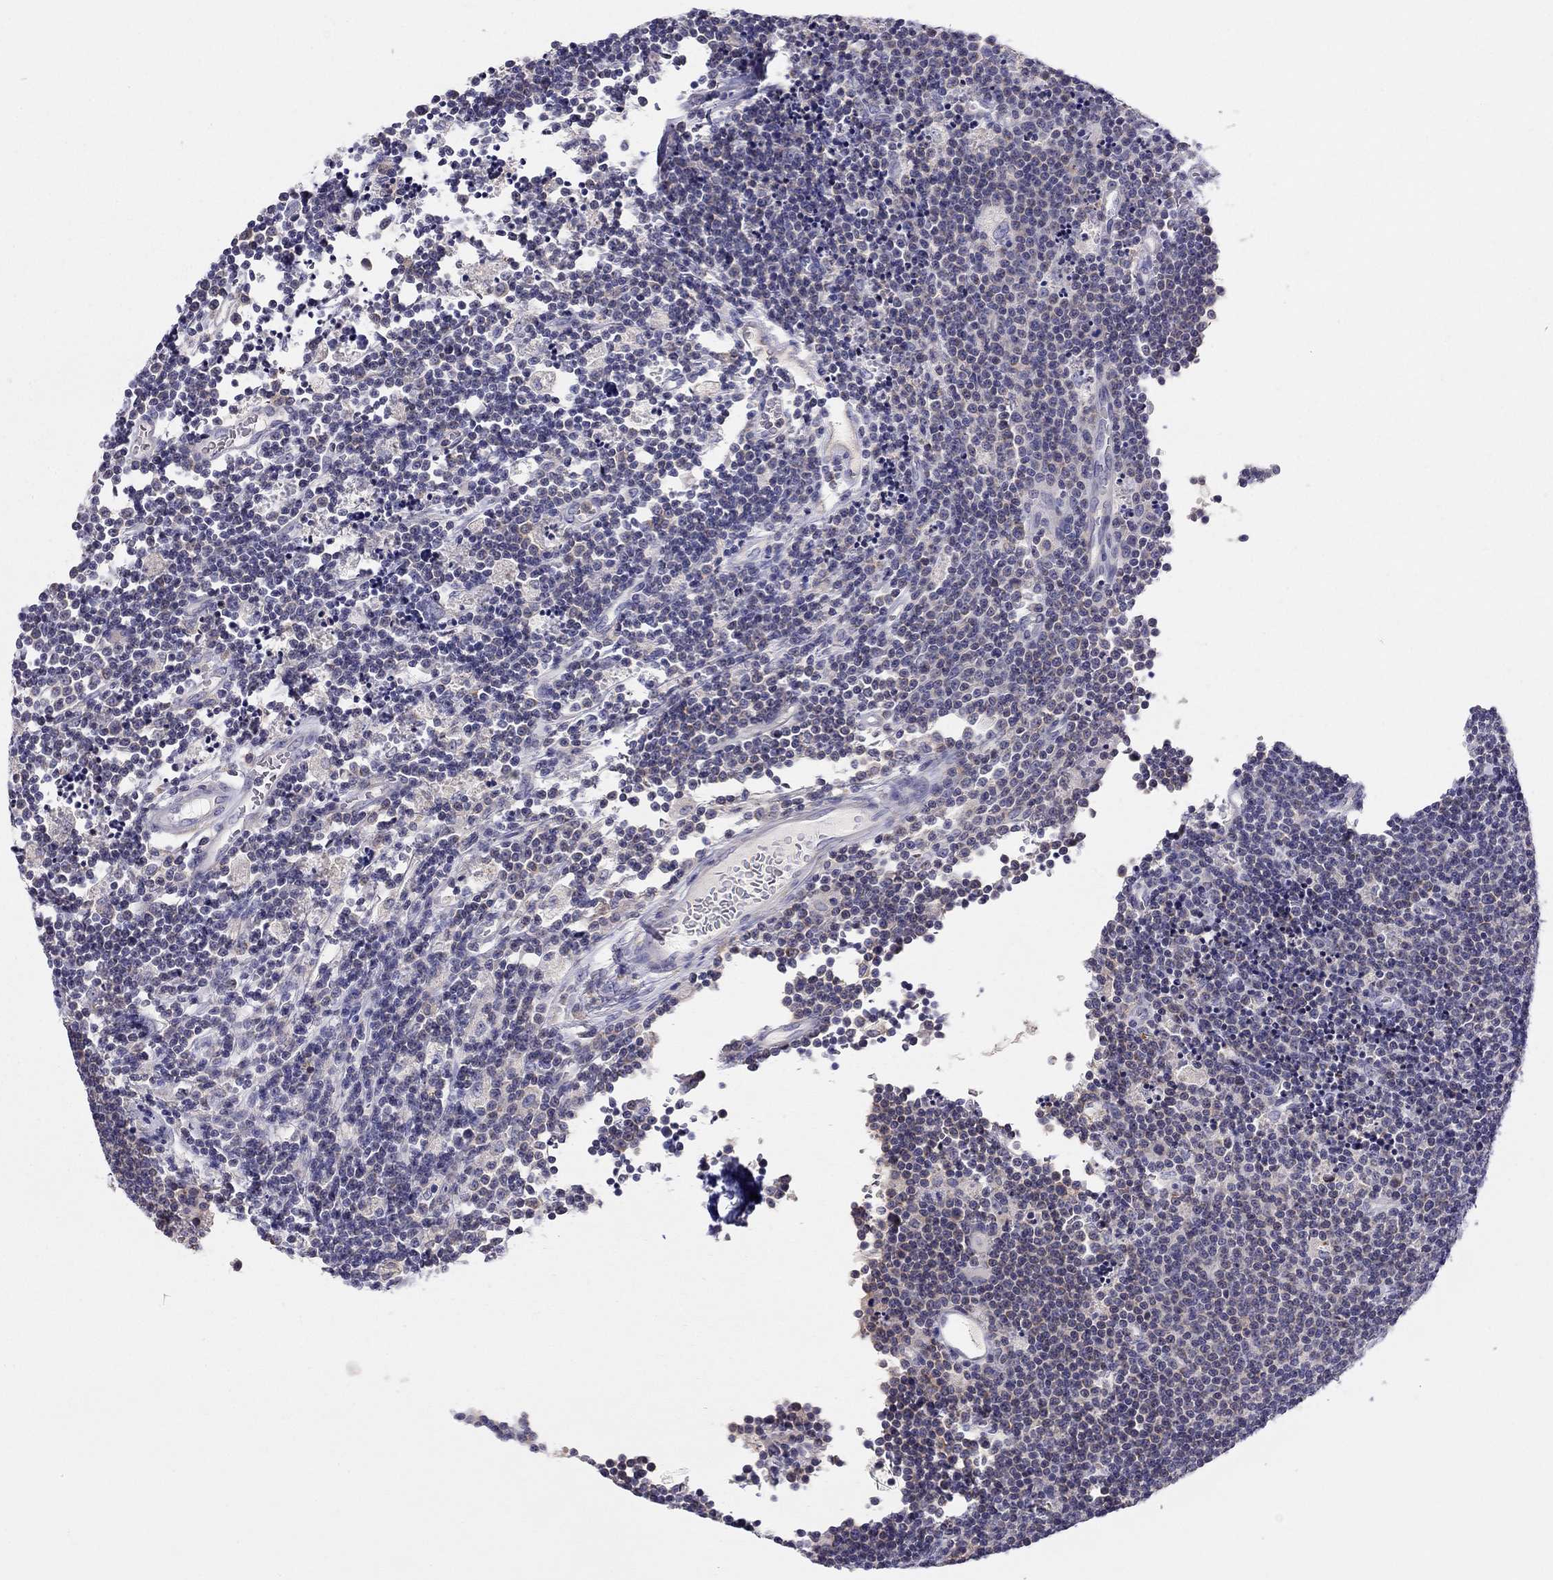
{"staining": {"intensity": "negative", "quantity": "none", "location": "none"}, "tissue": "lymphoma", "cell_type": "Tumor cells", "image_type": "cancer", "snomed": [{"axis": "morphology", "description": "Malignant lymphoma, non-Hodgkin's type, Low grade"}, {"axis": "topography", "description": "Brain"}], "caption": "An IHC photomicrograph of malignant lymphoma, non-Hodgkin's type (low-grade) is shown. There is no staining in tumor cells of malignant lymphoma, non-Hodgkin's type (low-grade). (Immunohistochemistry (ihc), brightfield microscopy, high magnification).", "gene": "CITED1", "patient": {"sex": "female", "age": 66}}